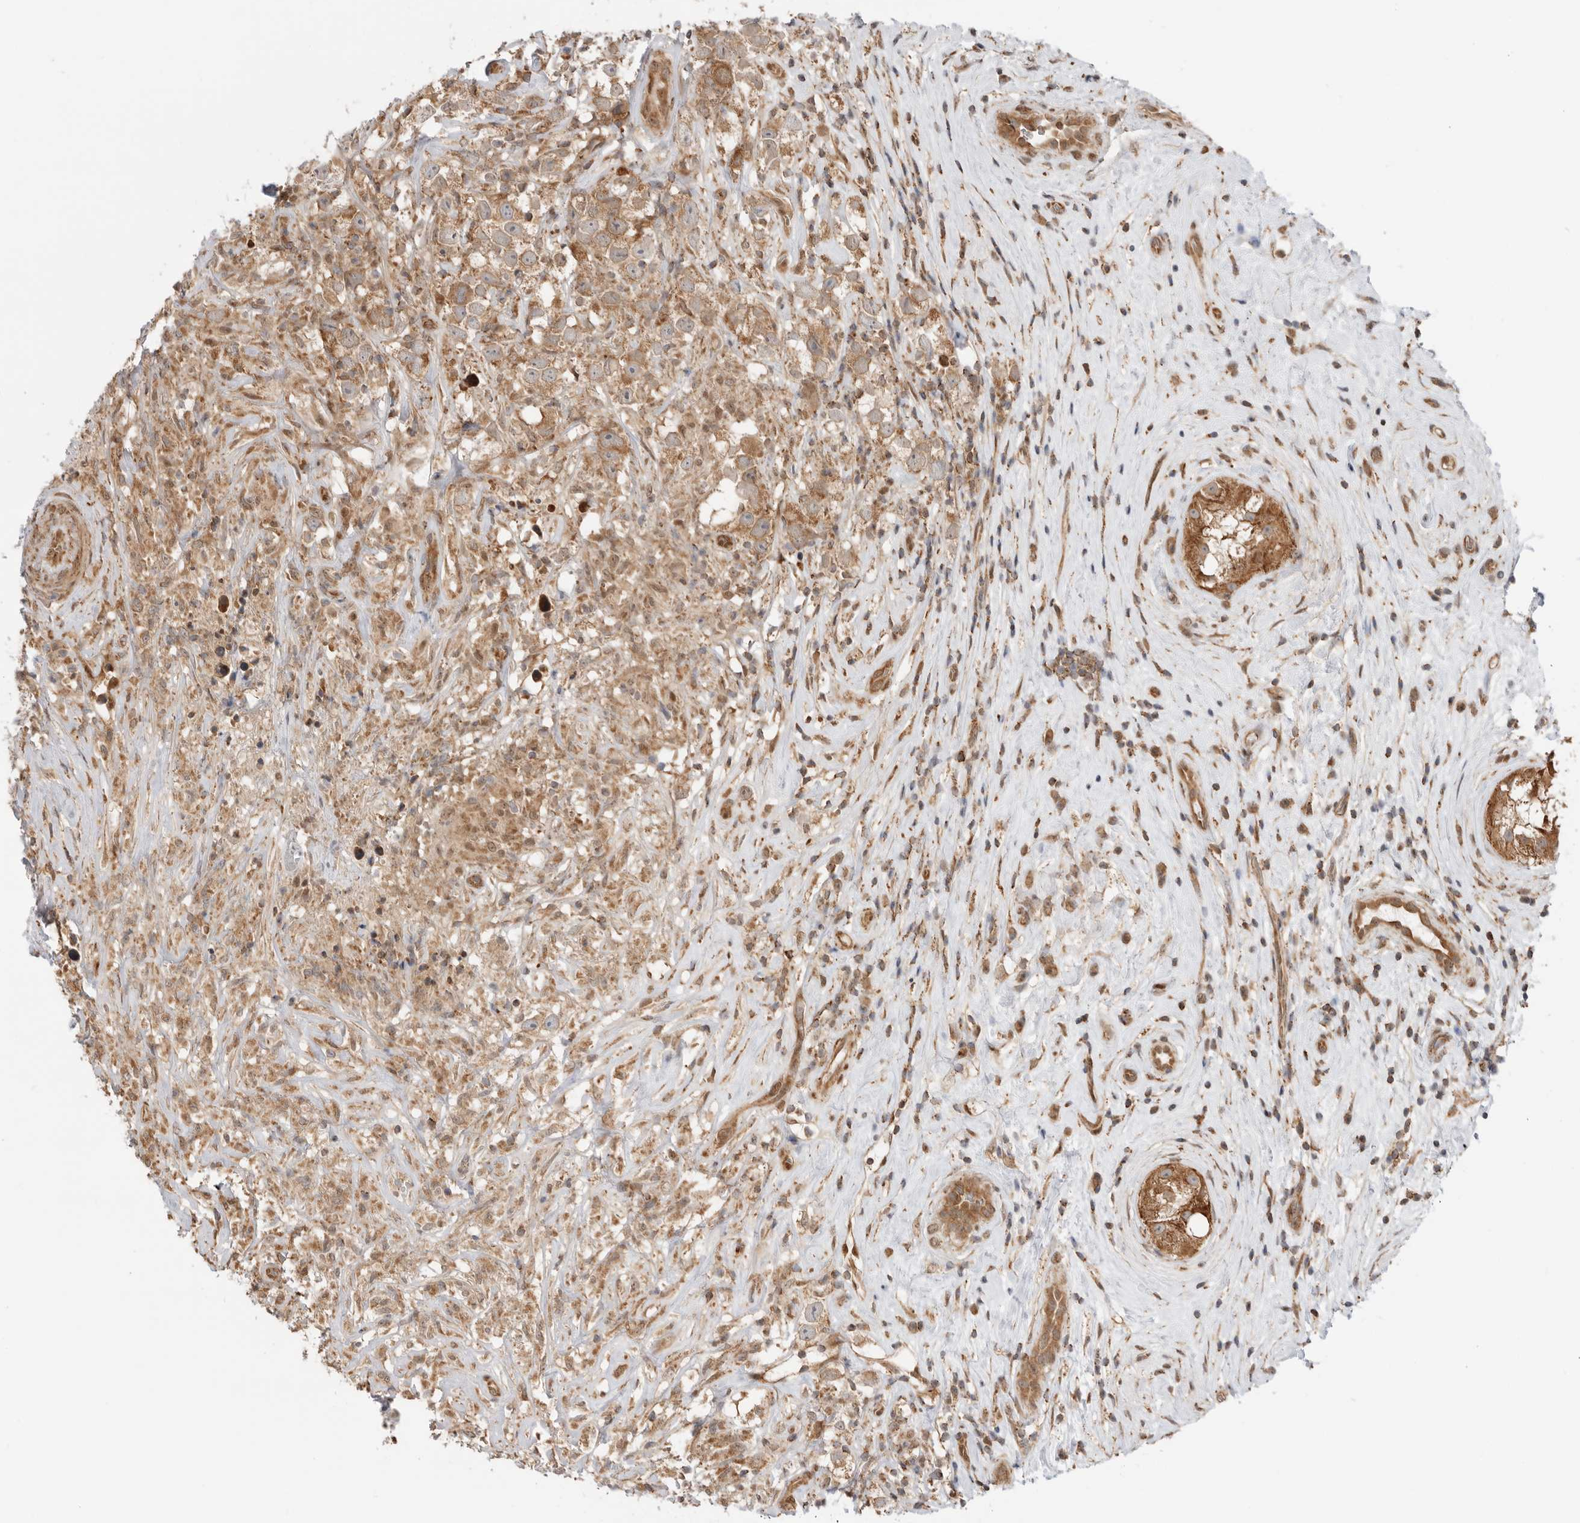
{"staining": {"intensity": "moderate", "quantity": ">75%", "location": "cytoplasmic/membranous"}, "tissue": "testis cancer", "cell_type": "Tumor cells", "image_type": "cancer", "snomed": [{"axis": "morphology", "description": "Seminoma, NOS"}, {"axis": "topography", "description": "Testis"}], "caption": "Immunohistochemical staining of testis cancer (seminoma) exhibits moderate cytoplasmic/membranous protein positivity in approximately >75% of tumor cells.", "gene": "DCAF8", "patient": {"sex": "male", "age": 49}}